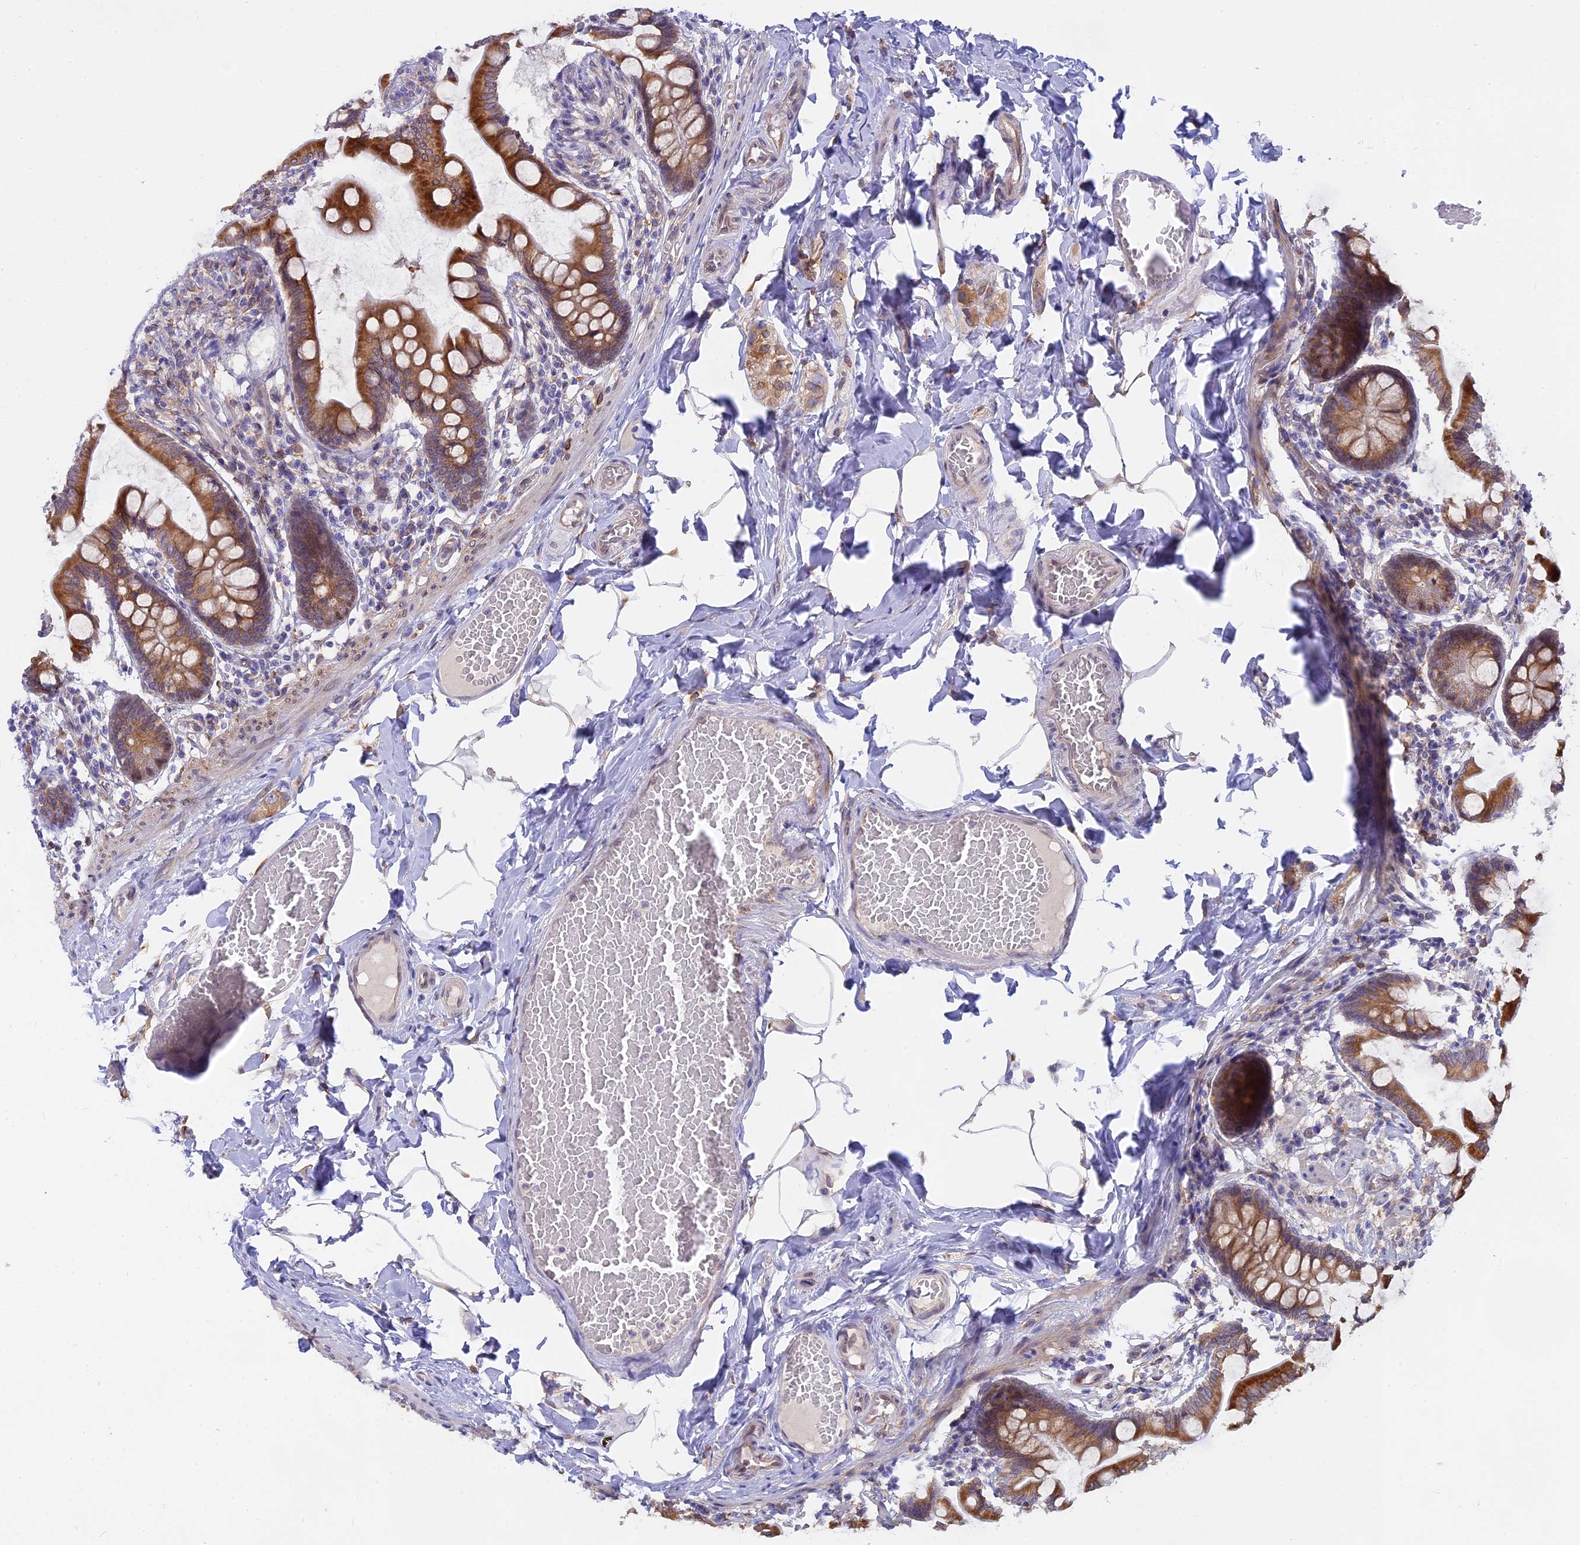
{"staining": {"intensity": "strong", "quantity": ">75%", "location": "cytoplasmic/membranous"}, "tissue": "small intestine", "cell_type": "Glandular cells", "image_type": "normal", "snomed": [{"axis": "morphology", "description": "Normal tissue, NOS"}, {"axis": "topography", "description": "Small intestine"}], "caption": "Benign small intestine shows strong cytoplasmic/membranous expression in about >75% of glandular cells (DAB IHC with brightfield microscopy, high magnification)..", "gene": "TLCD1", "patient": {"sex": "male", "age": 41}}